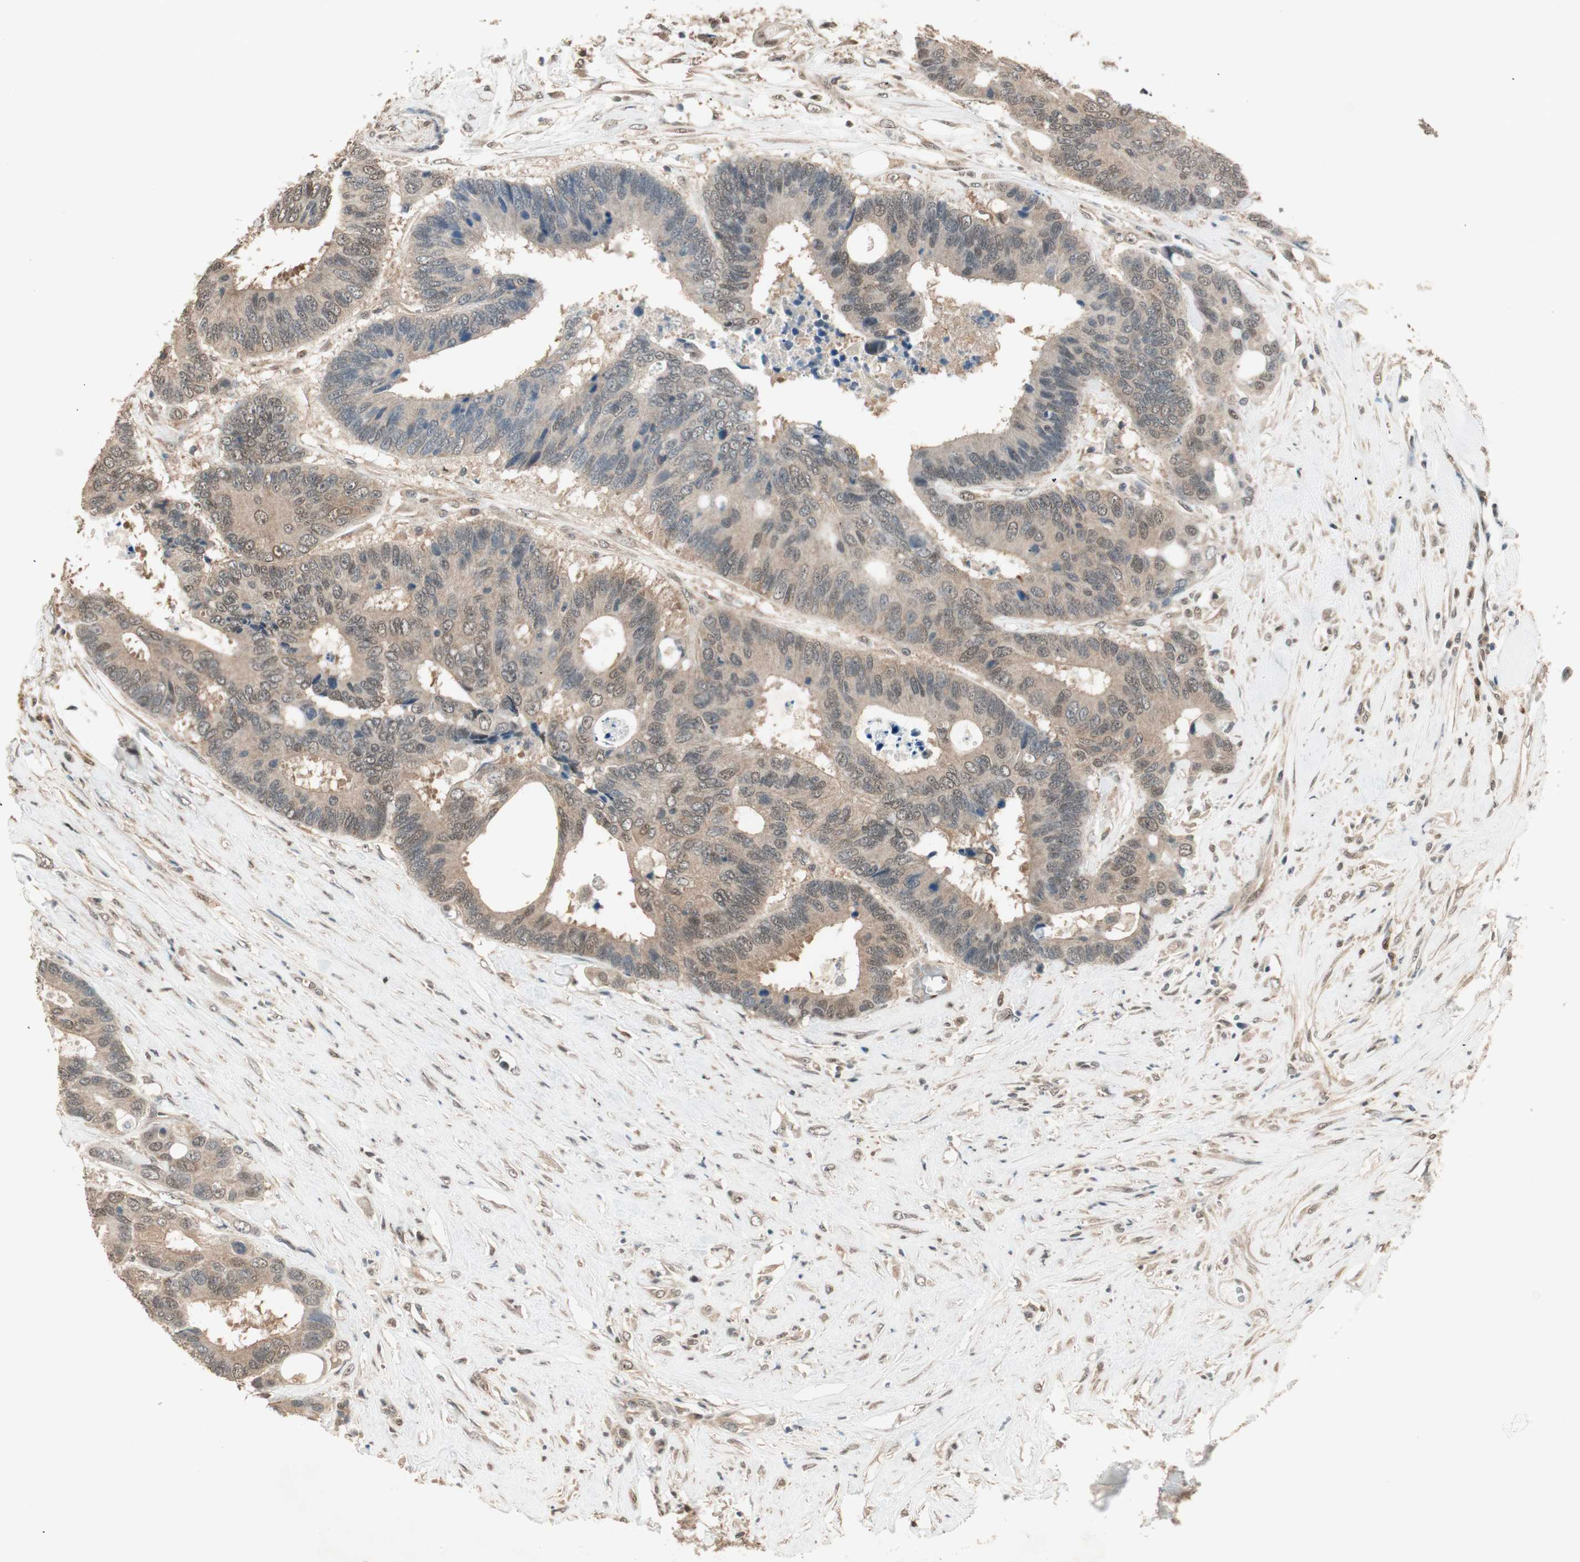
{"staining": {"intensity": "weak", "quantity": "25%-75%", "location": "cytoplasmic/membranous,nuclear"}, "tissue": "colorectal cancer", "cell_type": "Tumor cells", "image_type": "cancer", "snomed": [{"axis": "morphology", "description": "Adenocarcinoma, NOS"}, {"axis": "topography", "description": "Rectum"}], "caption": "The immunohistochemical stain highlights weak cytoplasmic/membranous and nuclear positivity in tumor cells of colorectal cancer (adenocarcinoma) tissue.", "gene": "USP5", "patient": {"sex": "male", "age": 55}}